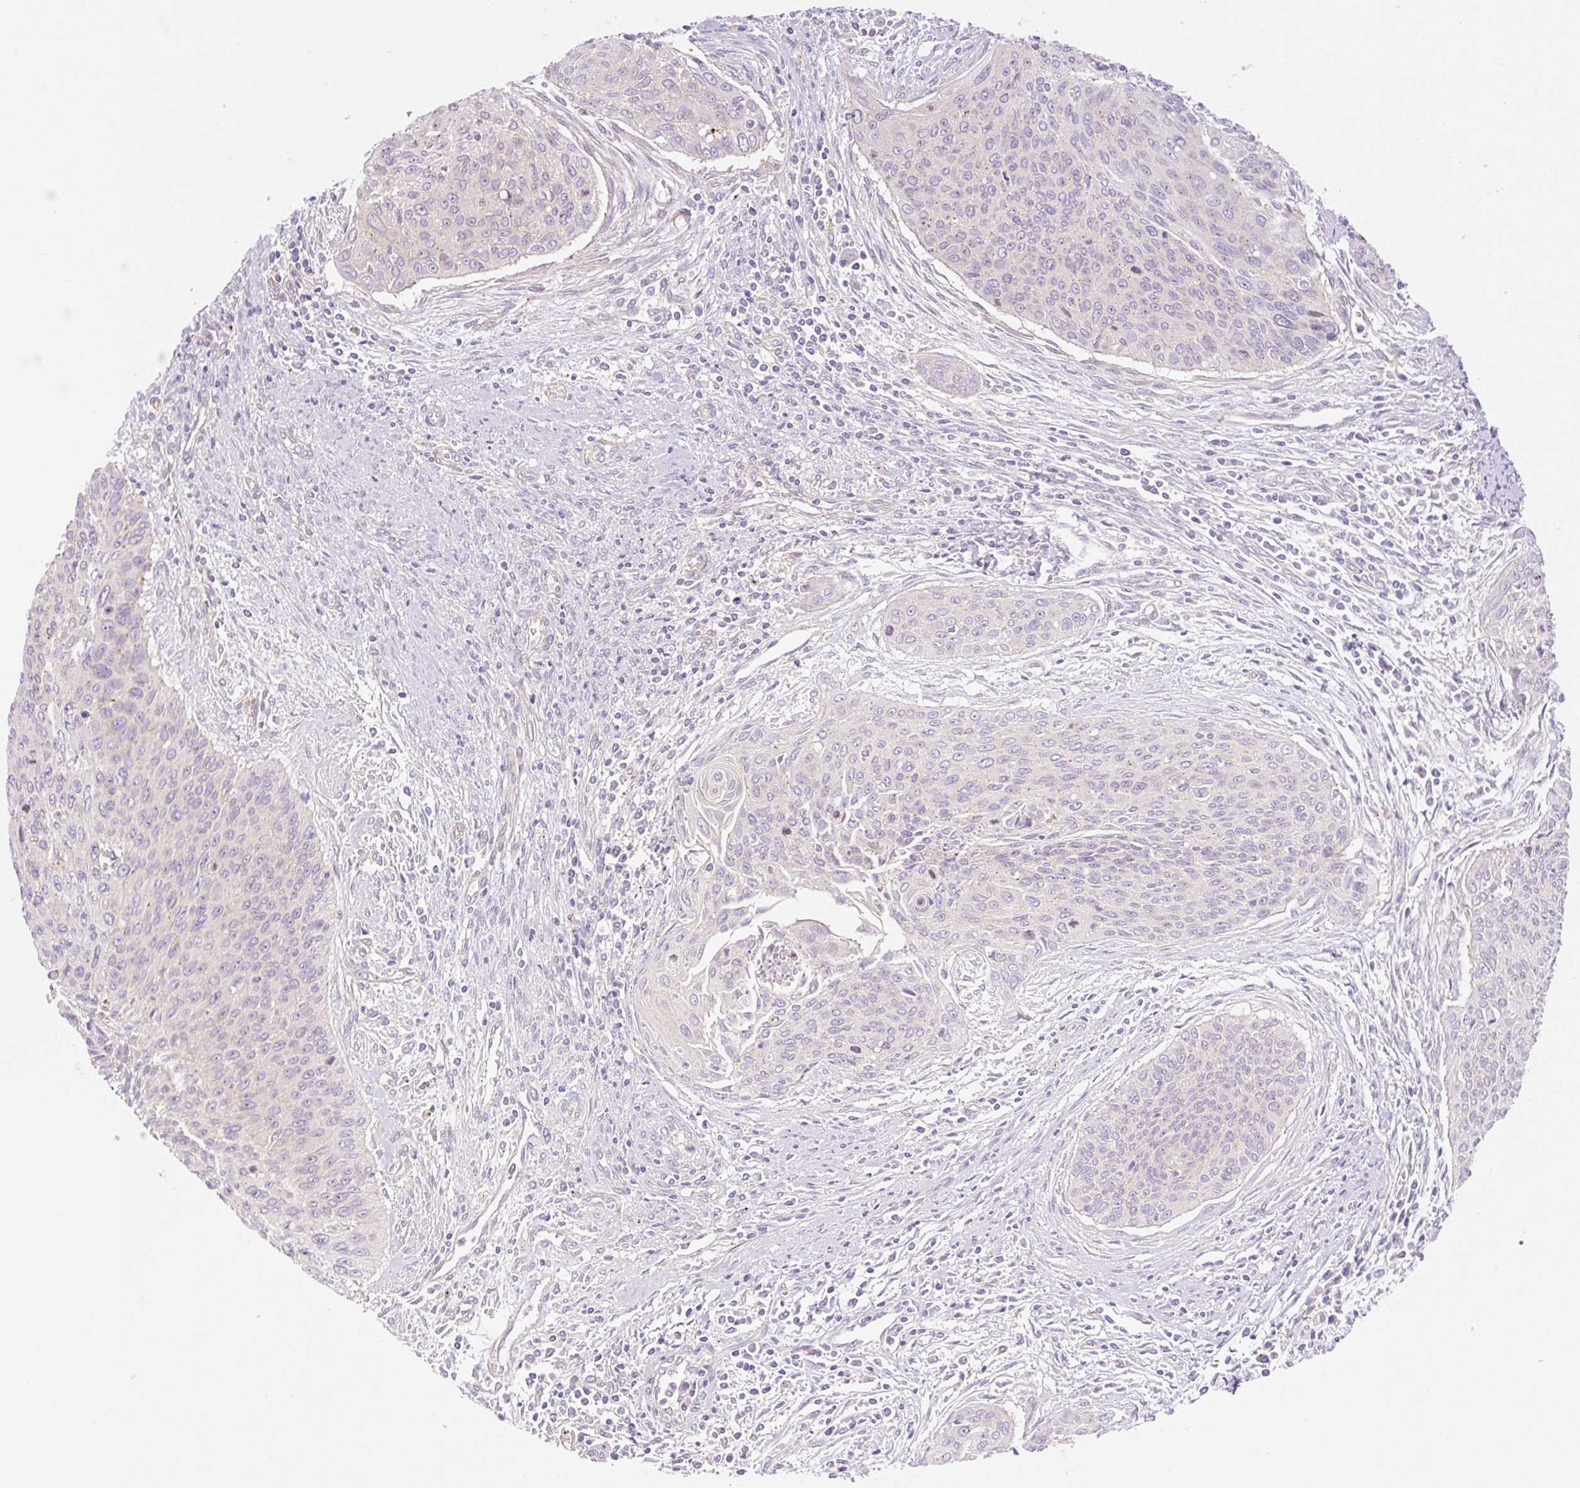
{"staining": {"intensity": "negative", "quantity": "none", "location": "none"}, "tissue": "cervical cancer", "cell_type": "Tumor cells", "image_type": "cancer", "snomed": [{"axis": "morphology", "description": "Squamous cell carcinoma, NOS"}, {"axis": "topography", "description": "Cervix"}], "caption": "IHC micrograph of cervical cancer (squamous cell carcinoma) stained for a protein (brown), which shows no positivity in tumor cells.", "gene": "NLRP5", "patient": {"sex": "female", "age": 55}}